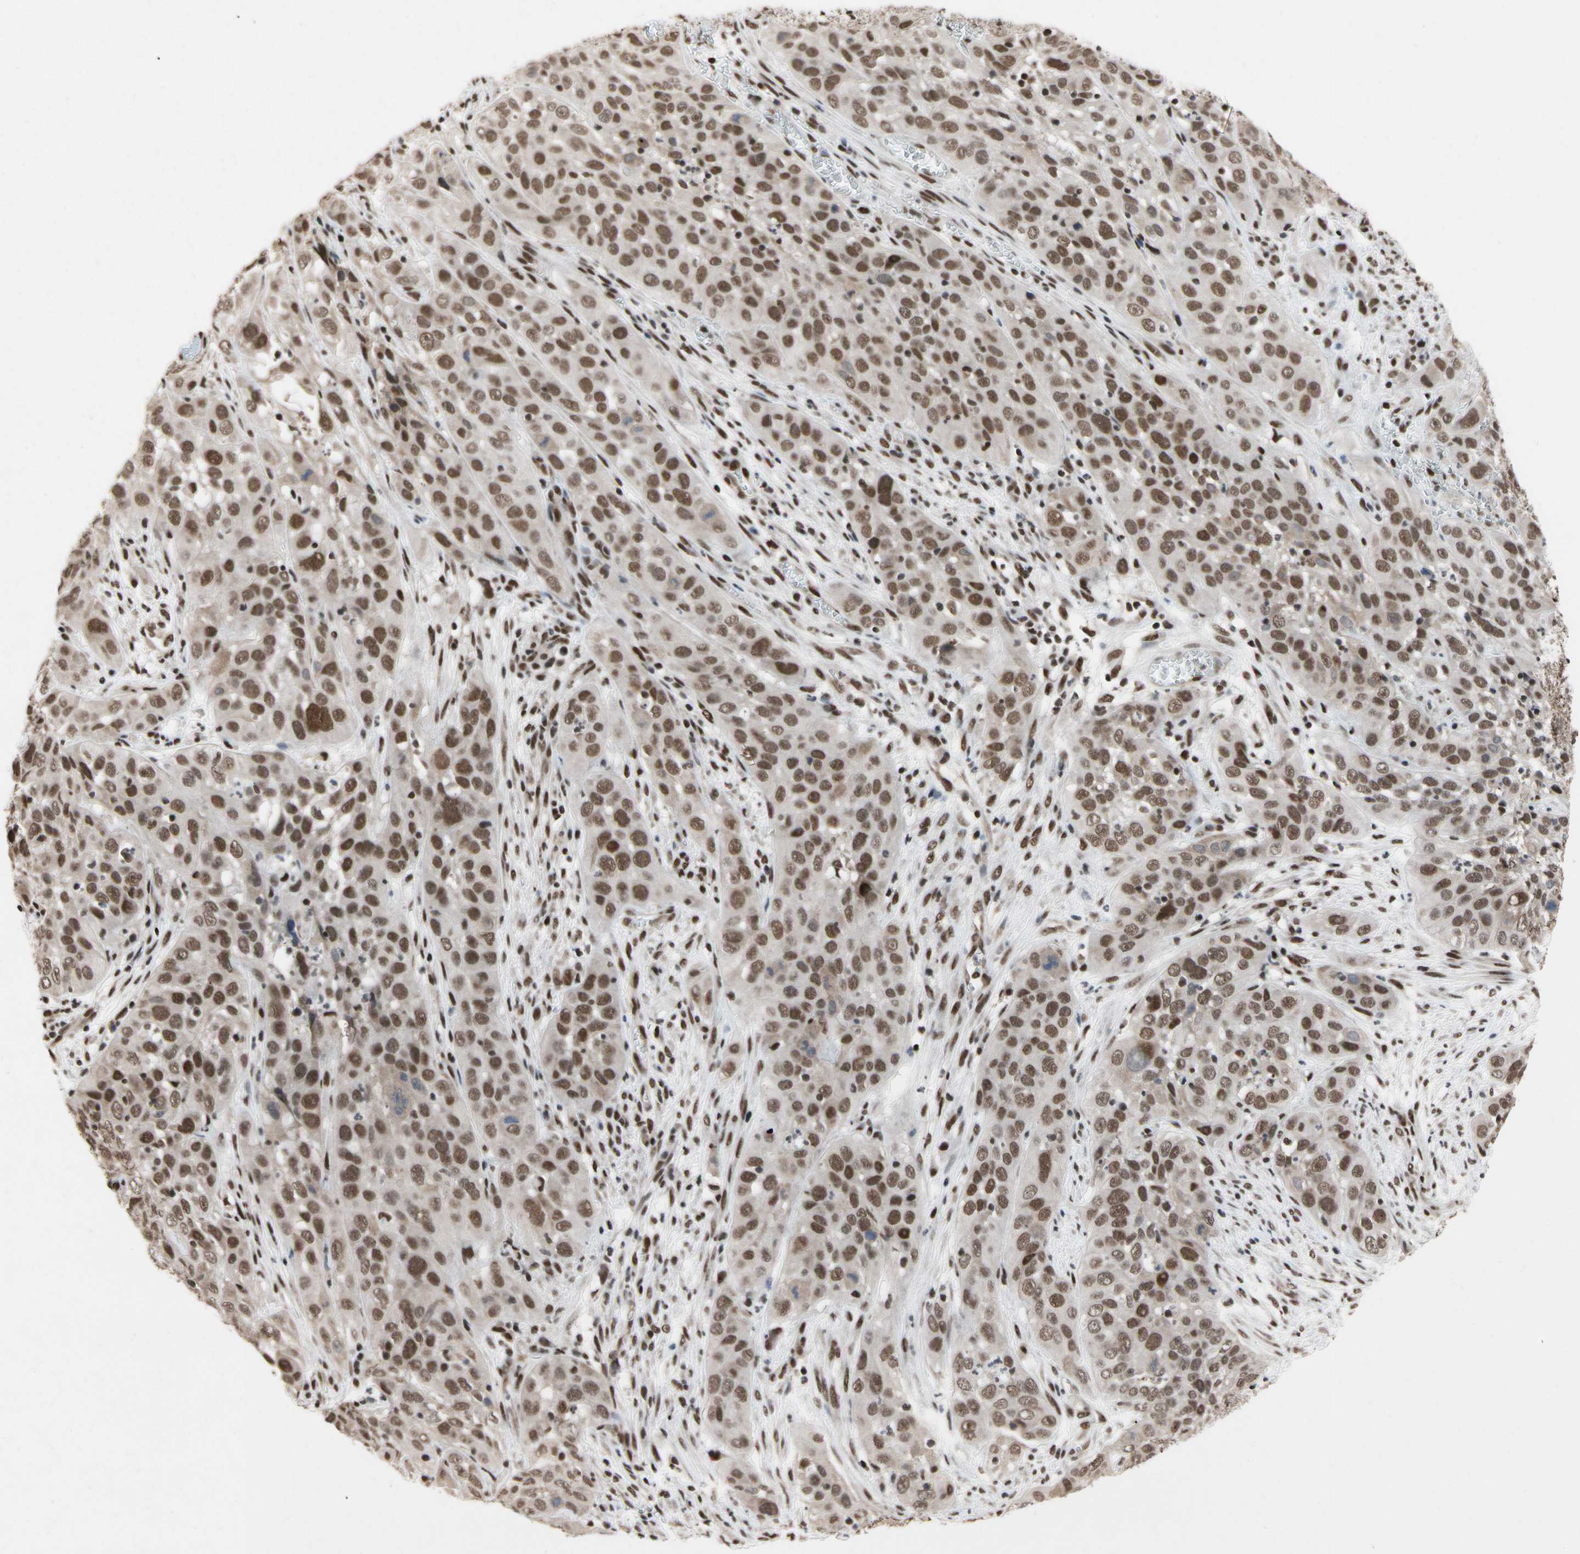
{"staining": {"intensity": "moderate", "quantity": ">75%", "location": "nuclear"}, "tissue": "cervical cancer", "cell_type": "Tumor cells", "image_type": "cancer", "snomed": [{"axis": "morphology", "description": "Squamous cell carcinoma, NOS"}, {"axis": "topography", "description": "Cervix"}], "caption": "A high-resolution photomicrograph shows immunohistochemistry (IHC) staining of cervical cancer (squamous cell carcinoma), which demonstrates moderate nuclear staining in about >75% of tumor cells.", "gene": "FAM98B", "patient": {"sex": "female", "age": 32}}